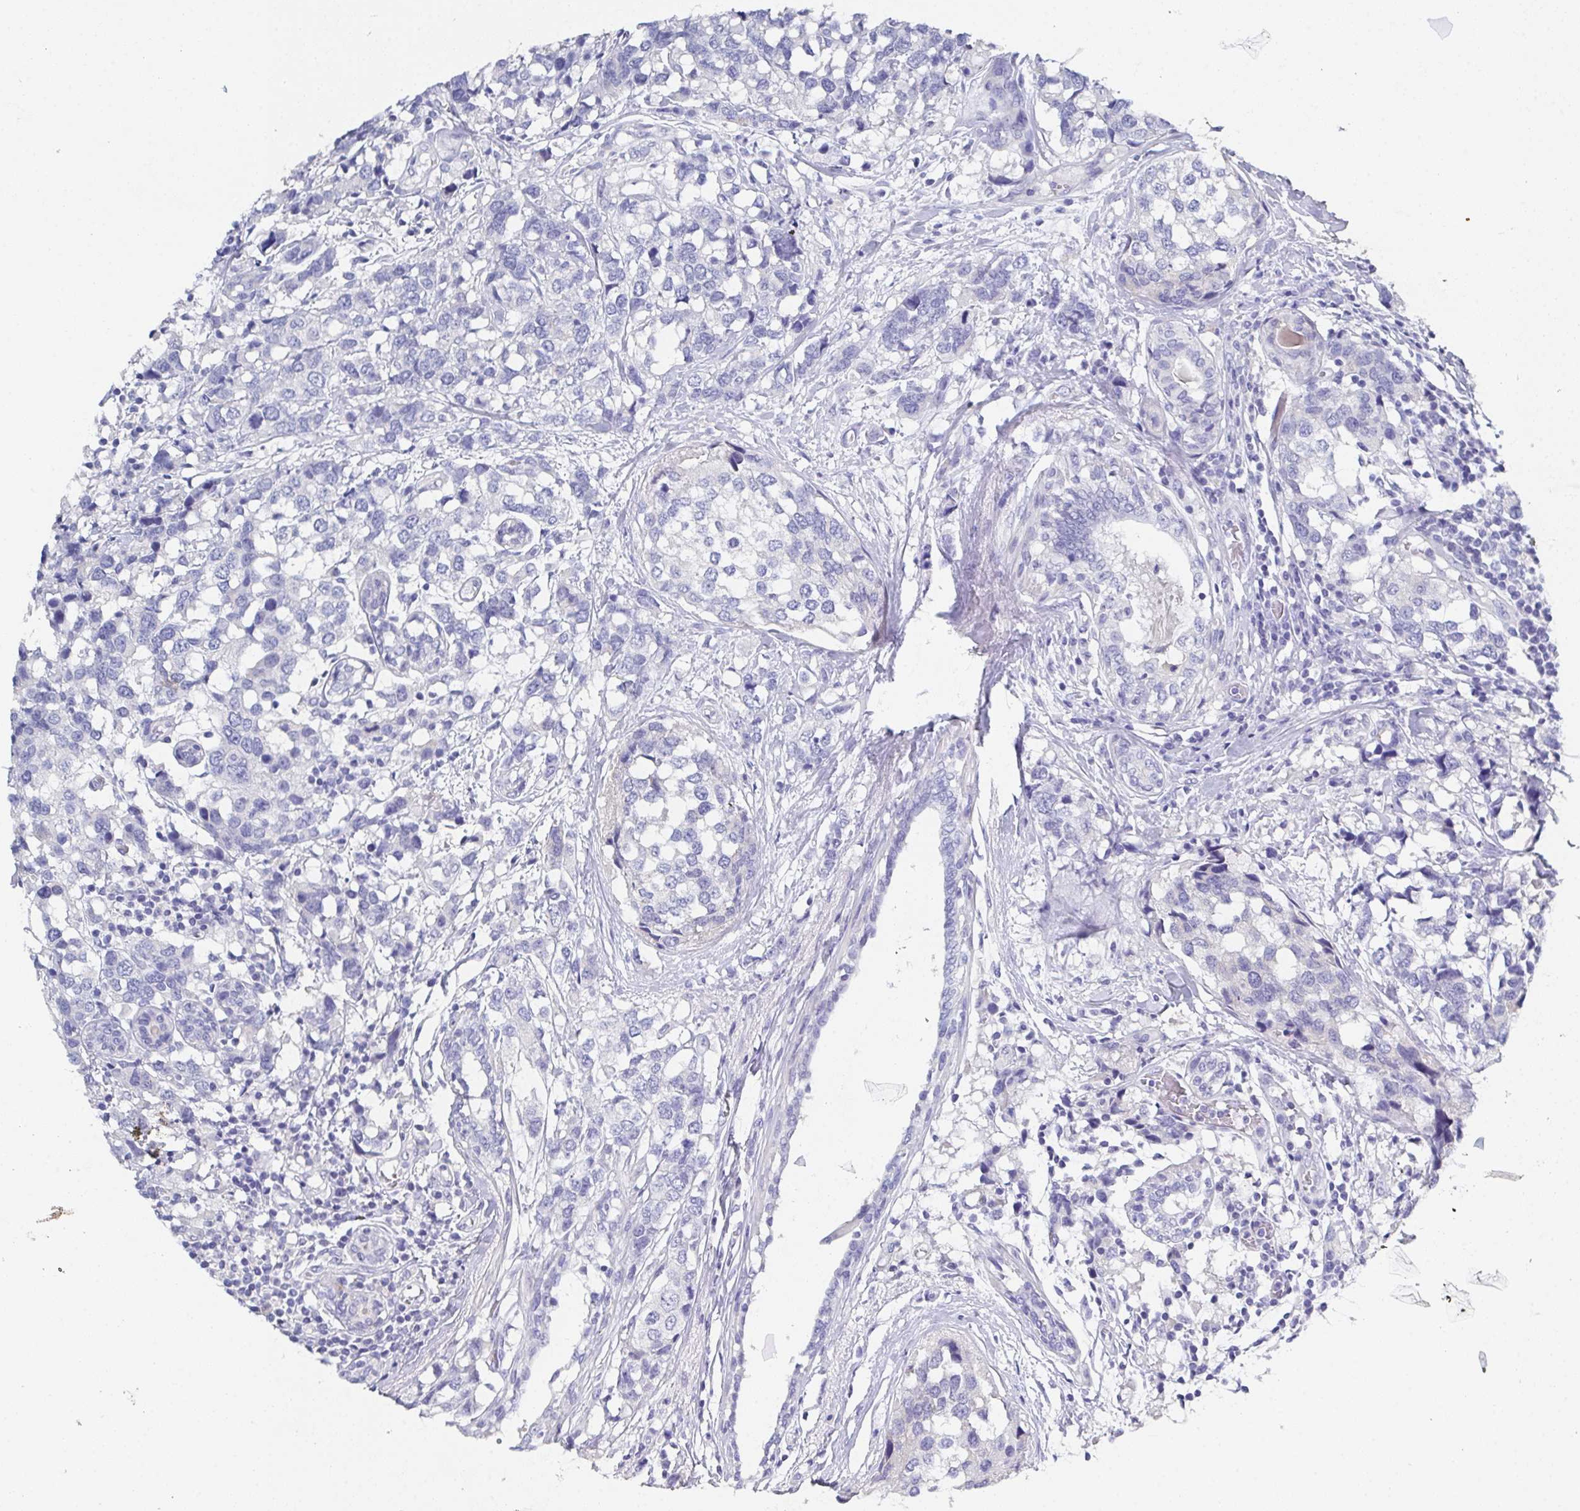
{"staining": {"intensity": "negative", "quantity": "none", "location": "none"}, "tissue": "breast cancer", "cell_type": "Tumor cells", "image_type": "cancer", "snomed": [{"axis": "morphology", "description": "Lobular carcinoma"}, {"axis": "topography", "description": "Breast"}], "caption": "Tumor cells are negative for protein expression in human breast cancer (lobular carcinoma).", "gene": "SSC4D", "patient": {"sex": "female", "age": 59}}